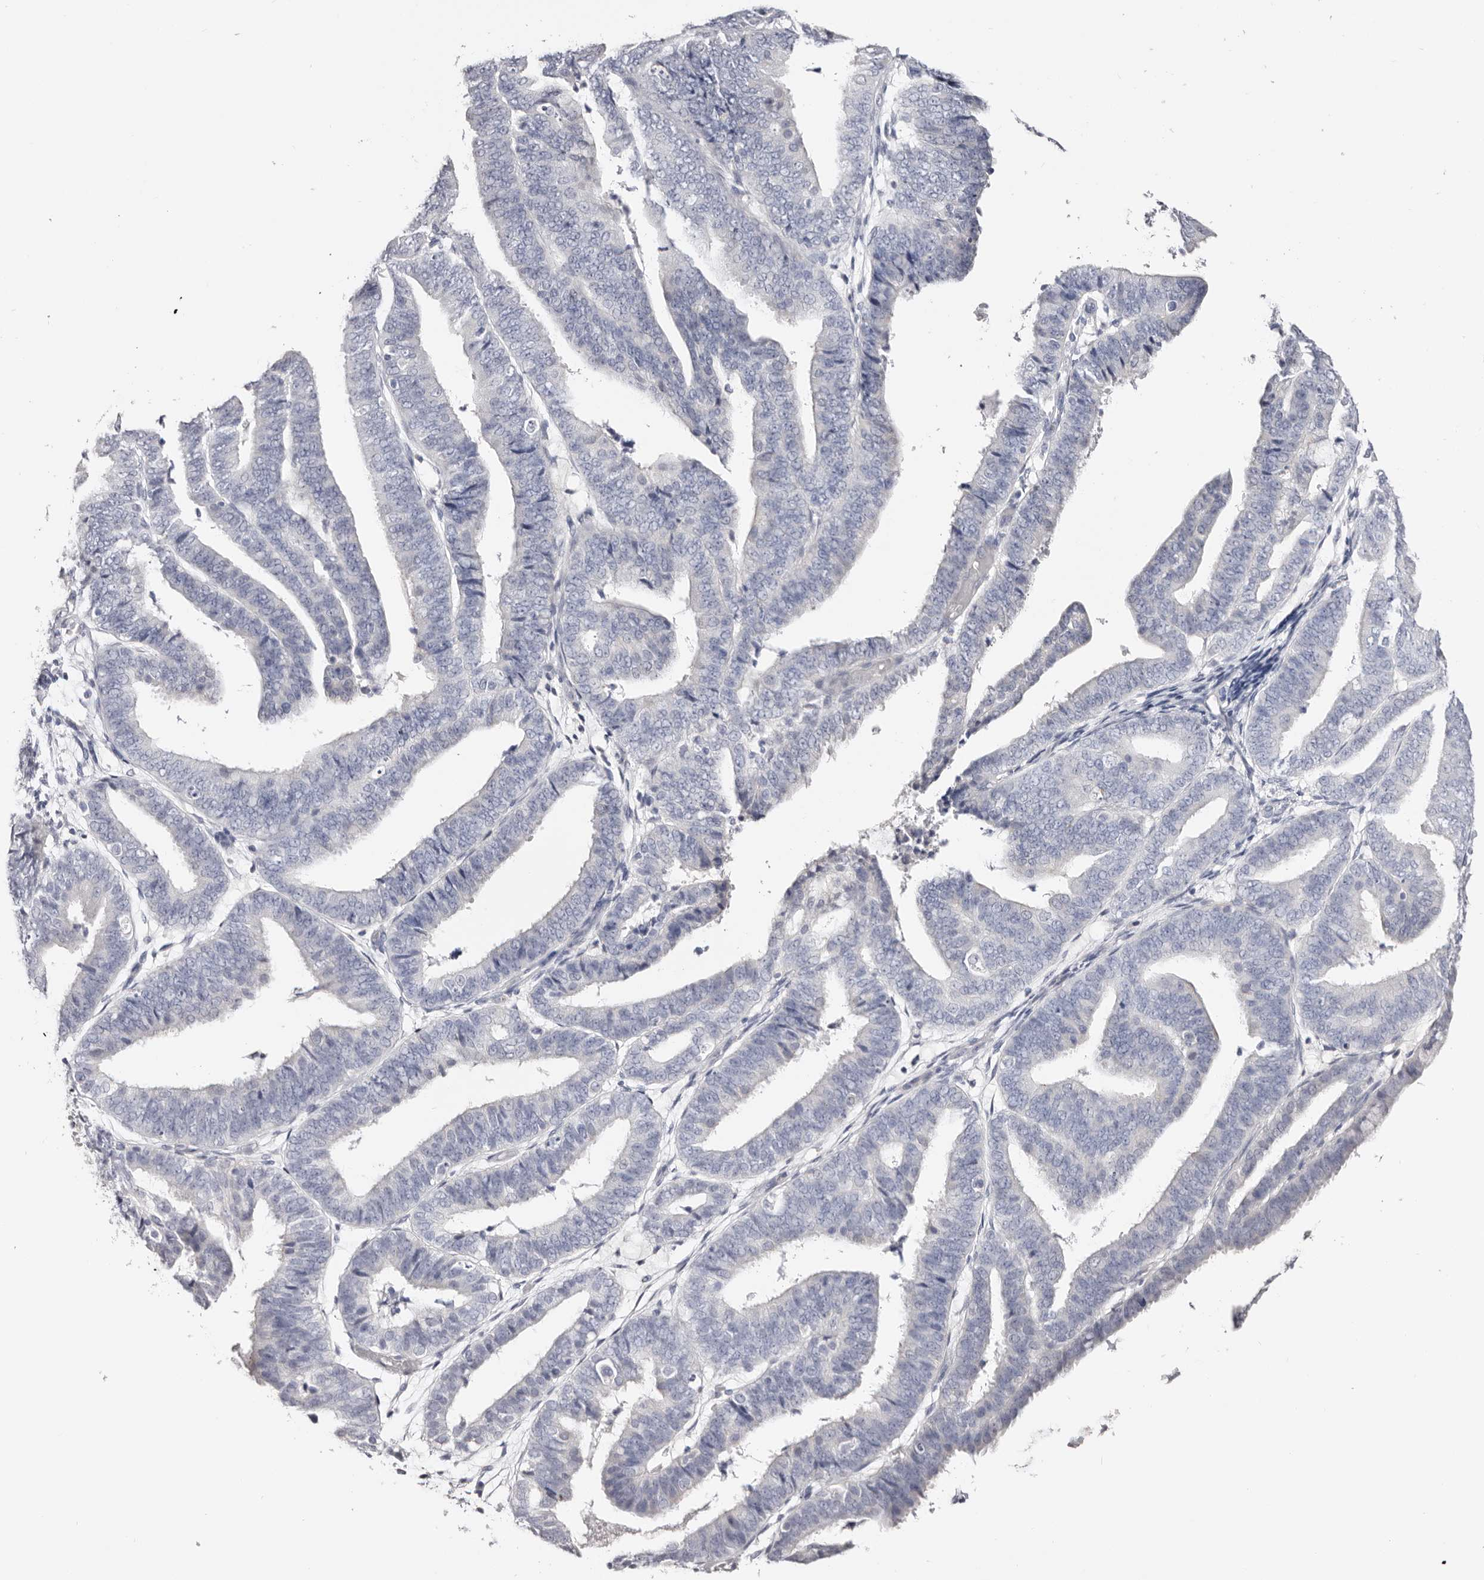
{"staining": {"intensity": "negative", "quantity": "none", "location": "none"}, "tissue": "endometrial cancer", "cell_type": "Tumor cells", "image_type": "cancer", "snomed": [{"axis": "morphology", "description": "Adenocarcinoma, NOS"}, {"axis": "topography", "description": "Endometrium"}], "caption": "Tumor cells show no significant staining in adenocarcinoma (endometrial). The staining is performed using DAB brown chromogen with nuclei counter-stained in using hematoxylin.", "gene": "AKNAD1", "patient": {"sex": "female", "age": 63}}